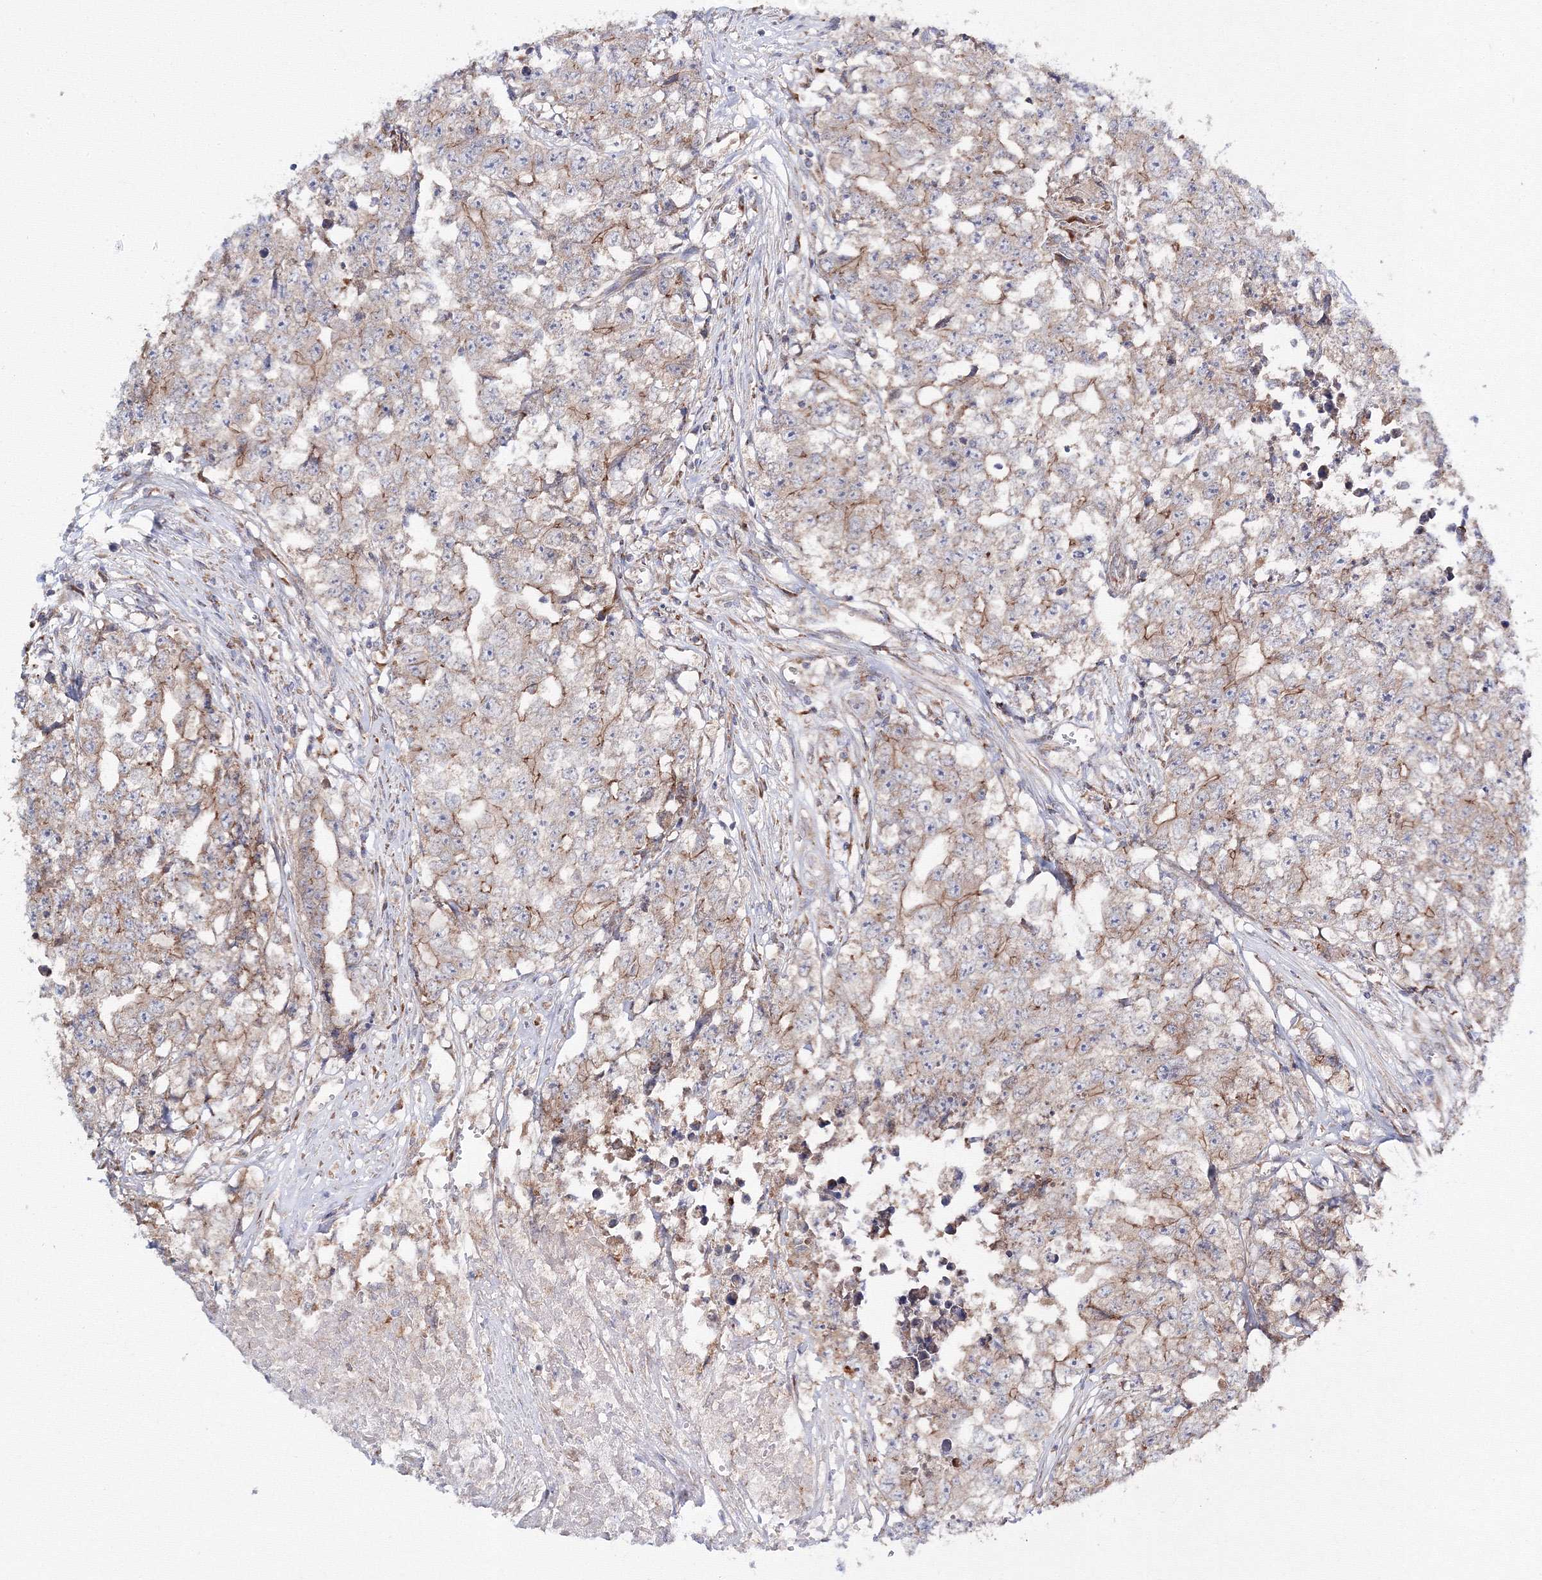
{"staining": {"intensity": "weak", "quantity": "25%-75%", "location": "cytoplasmic/membranous"}, "tissue": "testis cancer", "cell_type": "Tumor cells", "image_type": "cancer", "snomed": [{"axis": "morphology", "description": "Seminoma, NOS"}, {"axis": "morphology", "description": "Carcinoma, Embryonal, NOS"}, {"axis": "topography", "description": "Testis"}], "caption": "Tumor cells display low levels of weak cytoplasmic/membranous positivity in about 25%-75% of cells in human seminoma (testis).", "gene": "DDO", "patient": {"sex": "male", "age": 43}}